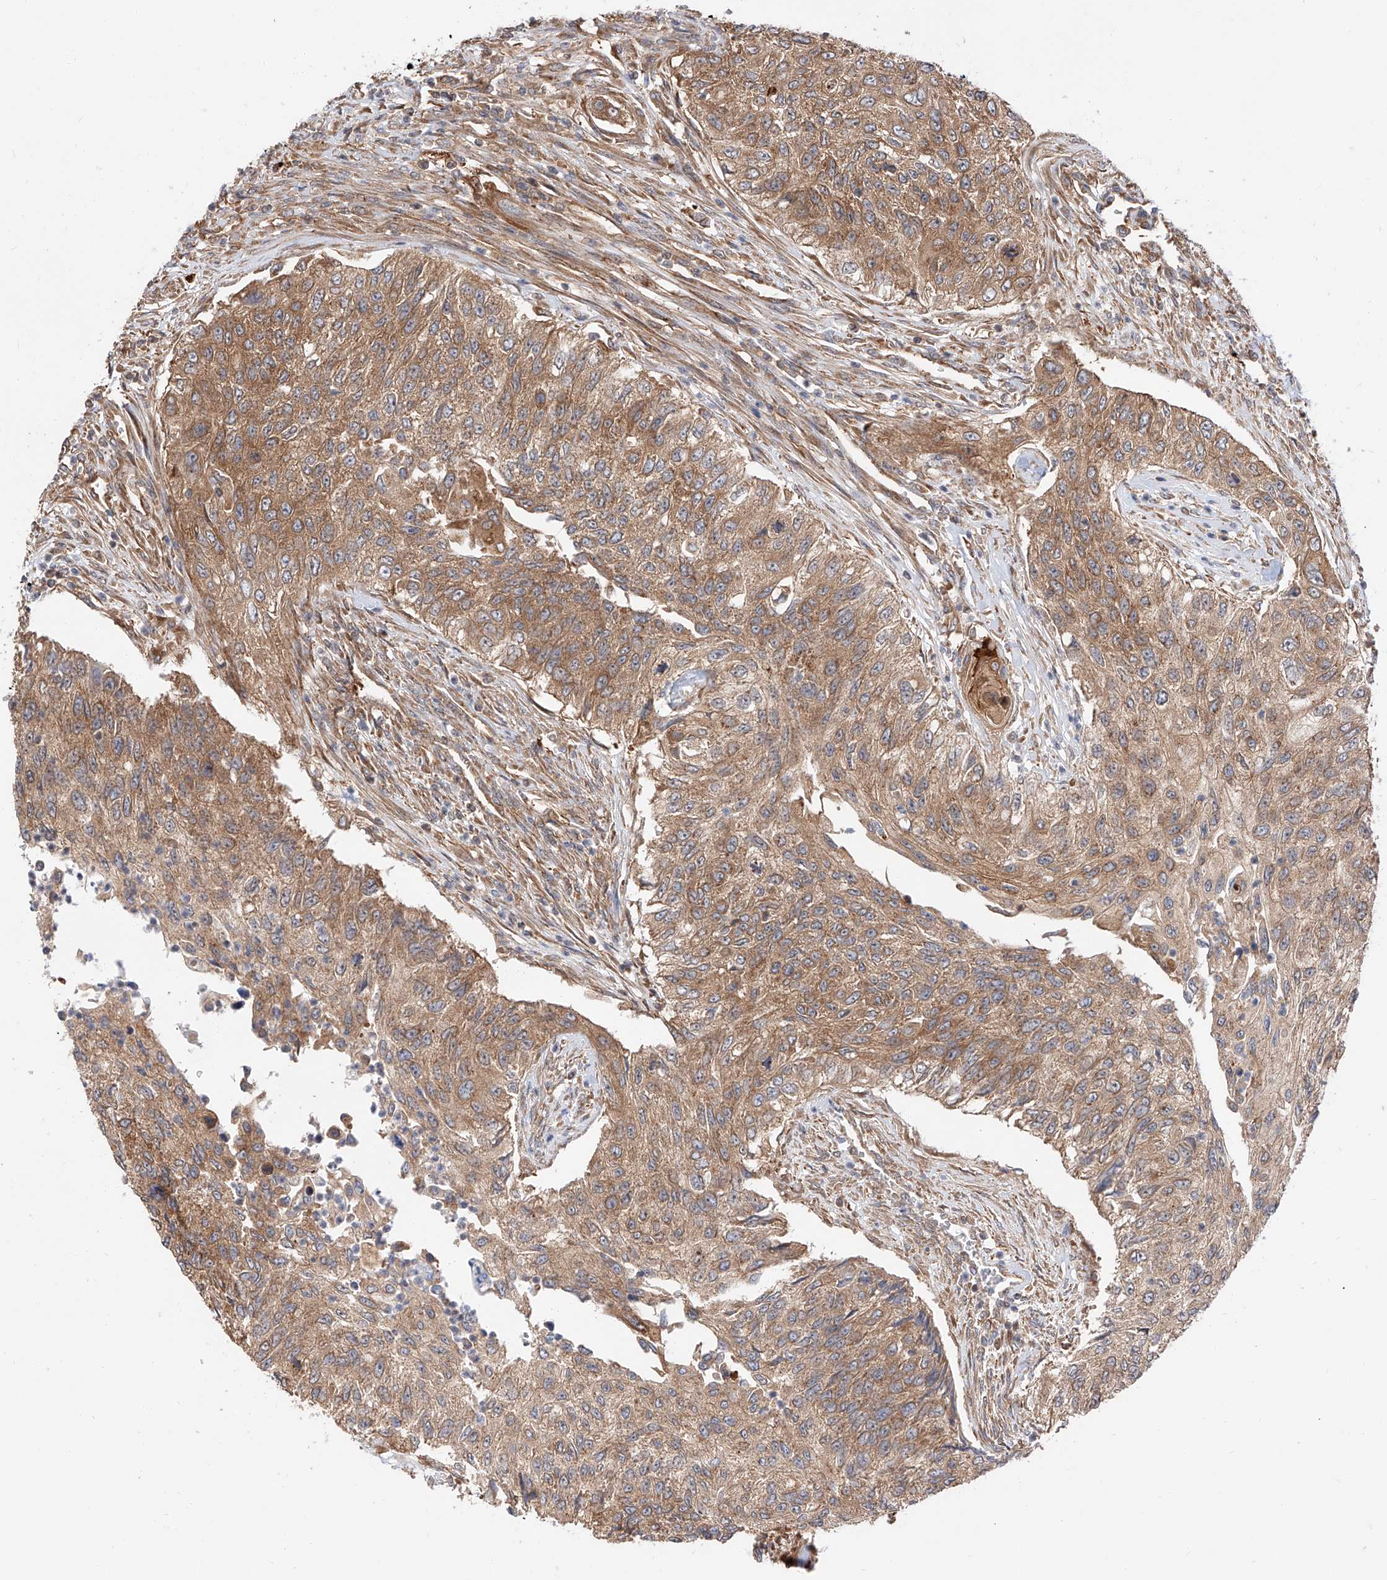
{"staining": {"intensity": "moderate", "quantity": ">75%", "location": "cytoplasmic/membranous"}, "tissue": "urothelial cancer", "cell_type": "Tumor cells", "image_type": "cancer", "snomed": [{"axis": "morphology", "description": "Urothelial carcinoma, High grade"}, {"axis": "topography", "description": "Urinary bladder"}], "caption": "A brown stain labels moderate cytoplasmic/membranous positivity of a protein in human urothelial cancer tumor cells.", "gene": "ISCA2", "patient": {"sex": "female", "age": 60}}